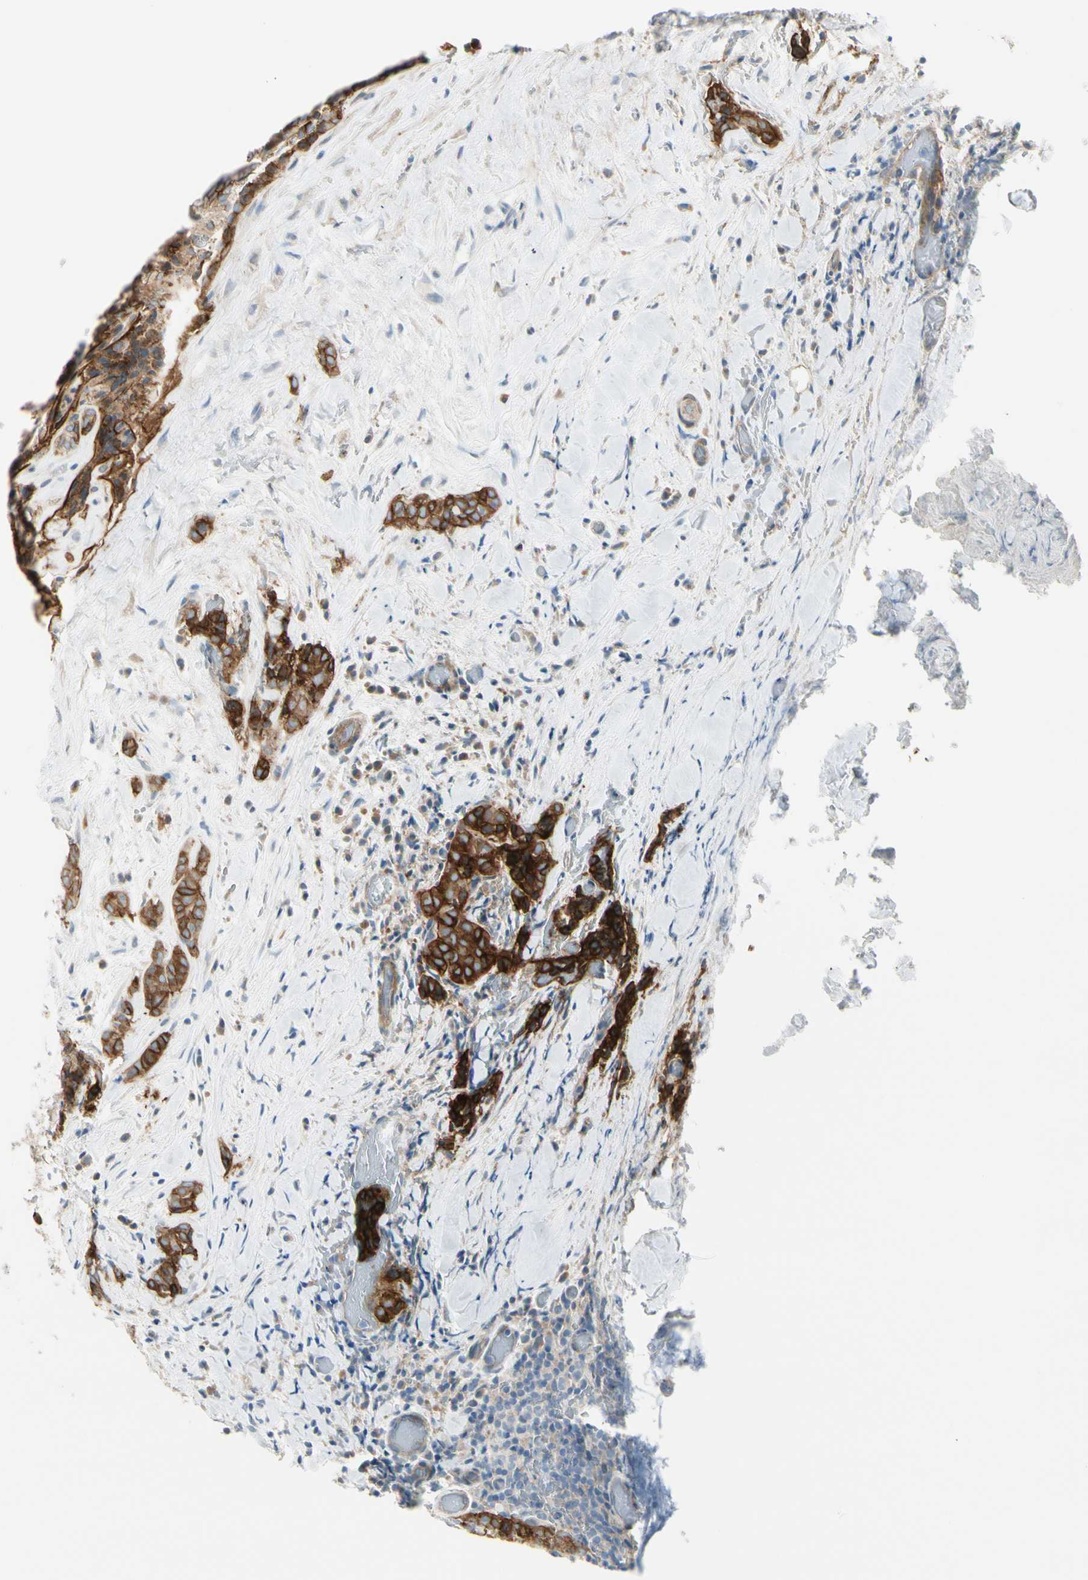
{"staining": {"intensity": "strong", "quantity": ">75%", "location": "cytoplasmic/membranous"}, "tissue": "thyroid cancer", "cell_type": "Tumor cells", "image_type": "cancer", "snomed": [{"axis": "morphology", "description": "Normal tissue, NOS"}, {"axis": "morphology", "description": "Papillary adenocarcinoma, NOS"}, {"axis": "topography", "description": "Thyroid gland"}], "caption": "Human thyroid cancer stained for a protein (brown) shows strong cytoplasmic/membranous positive staining in approximately >75% of tumor cells.", "gene": "ITGA3", "patient": {"sex": "female", "age": 30}}